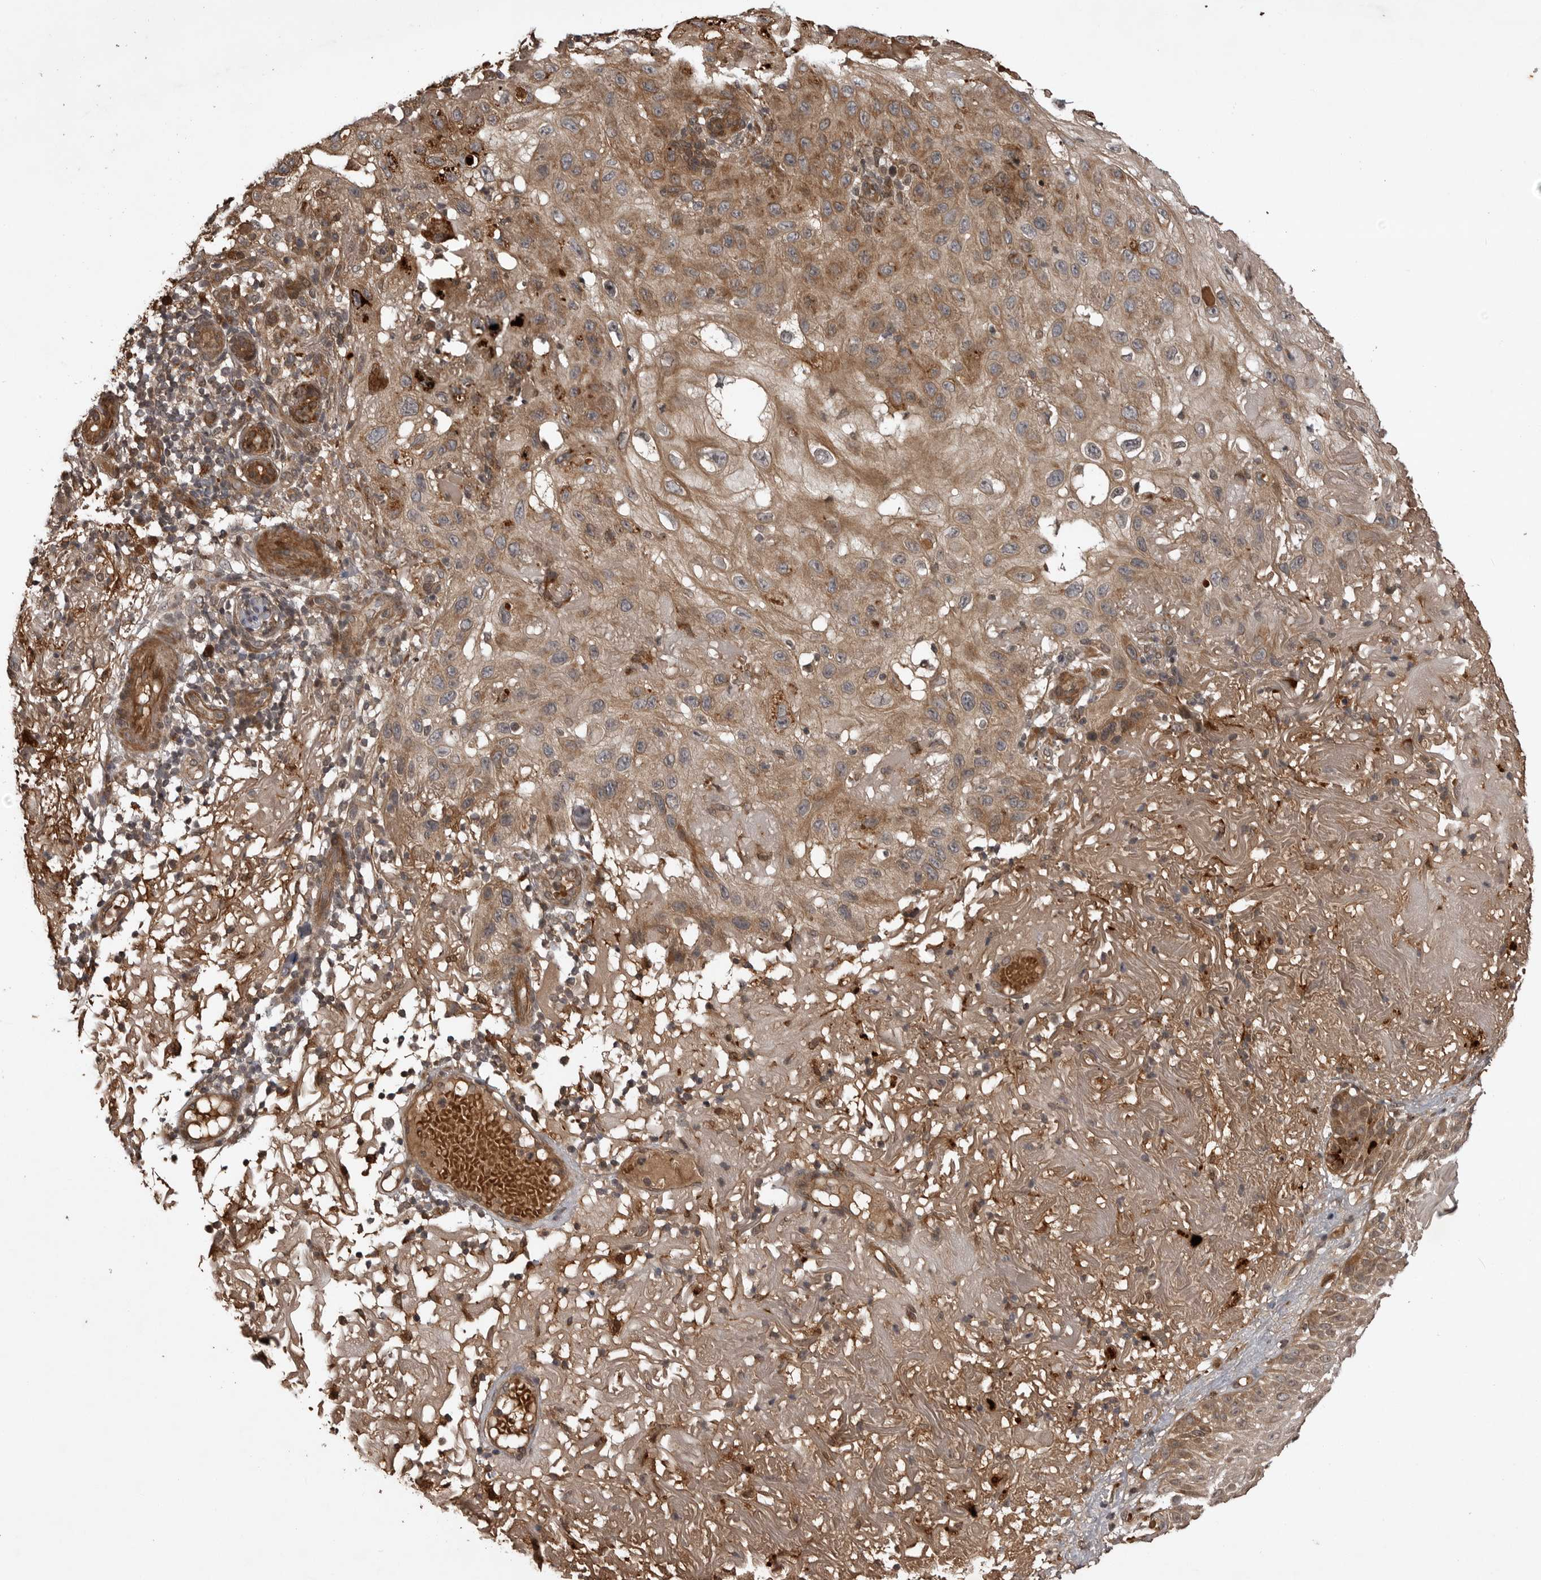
{"staining": {"intensity": "moderate", "quantity": ">75%", "location": "cytoplasmic/membranous"}, "tissue": "skin cancer", "cell_type": "Tumor cells", "image_type": "cancer", "snomed": [{"axis": "morphology", "description": "Normal tissue, NOS"}, {"axis": "morphology", "description": "Squamous cell carcinoma, NOS"}, {"axis": "topography", "description": "Skin"}], "caption": "Moderate cytoplasmic/membranous staining is seen in approximately >75% of tumor cells in skin cancer (squamous cell carcinoma). The protein of interest is shown in brown color, while the nuclei are stained blue.", "gene": "AKAP7", "patient": {"sex": "female", "age": 96}}